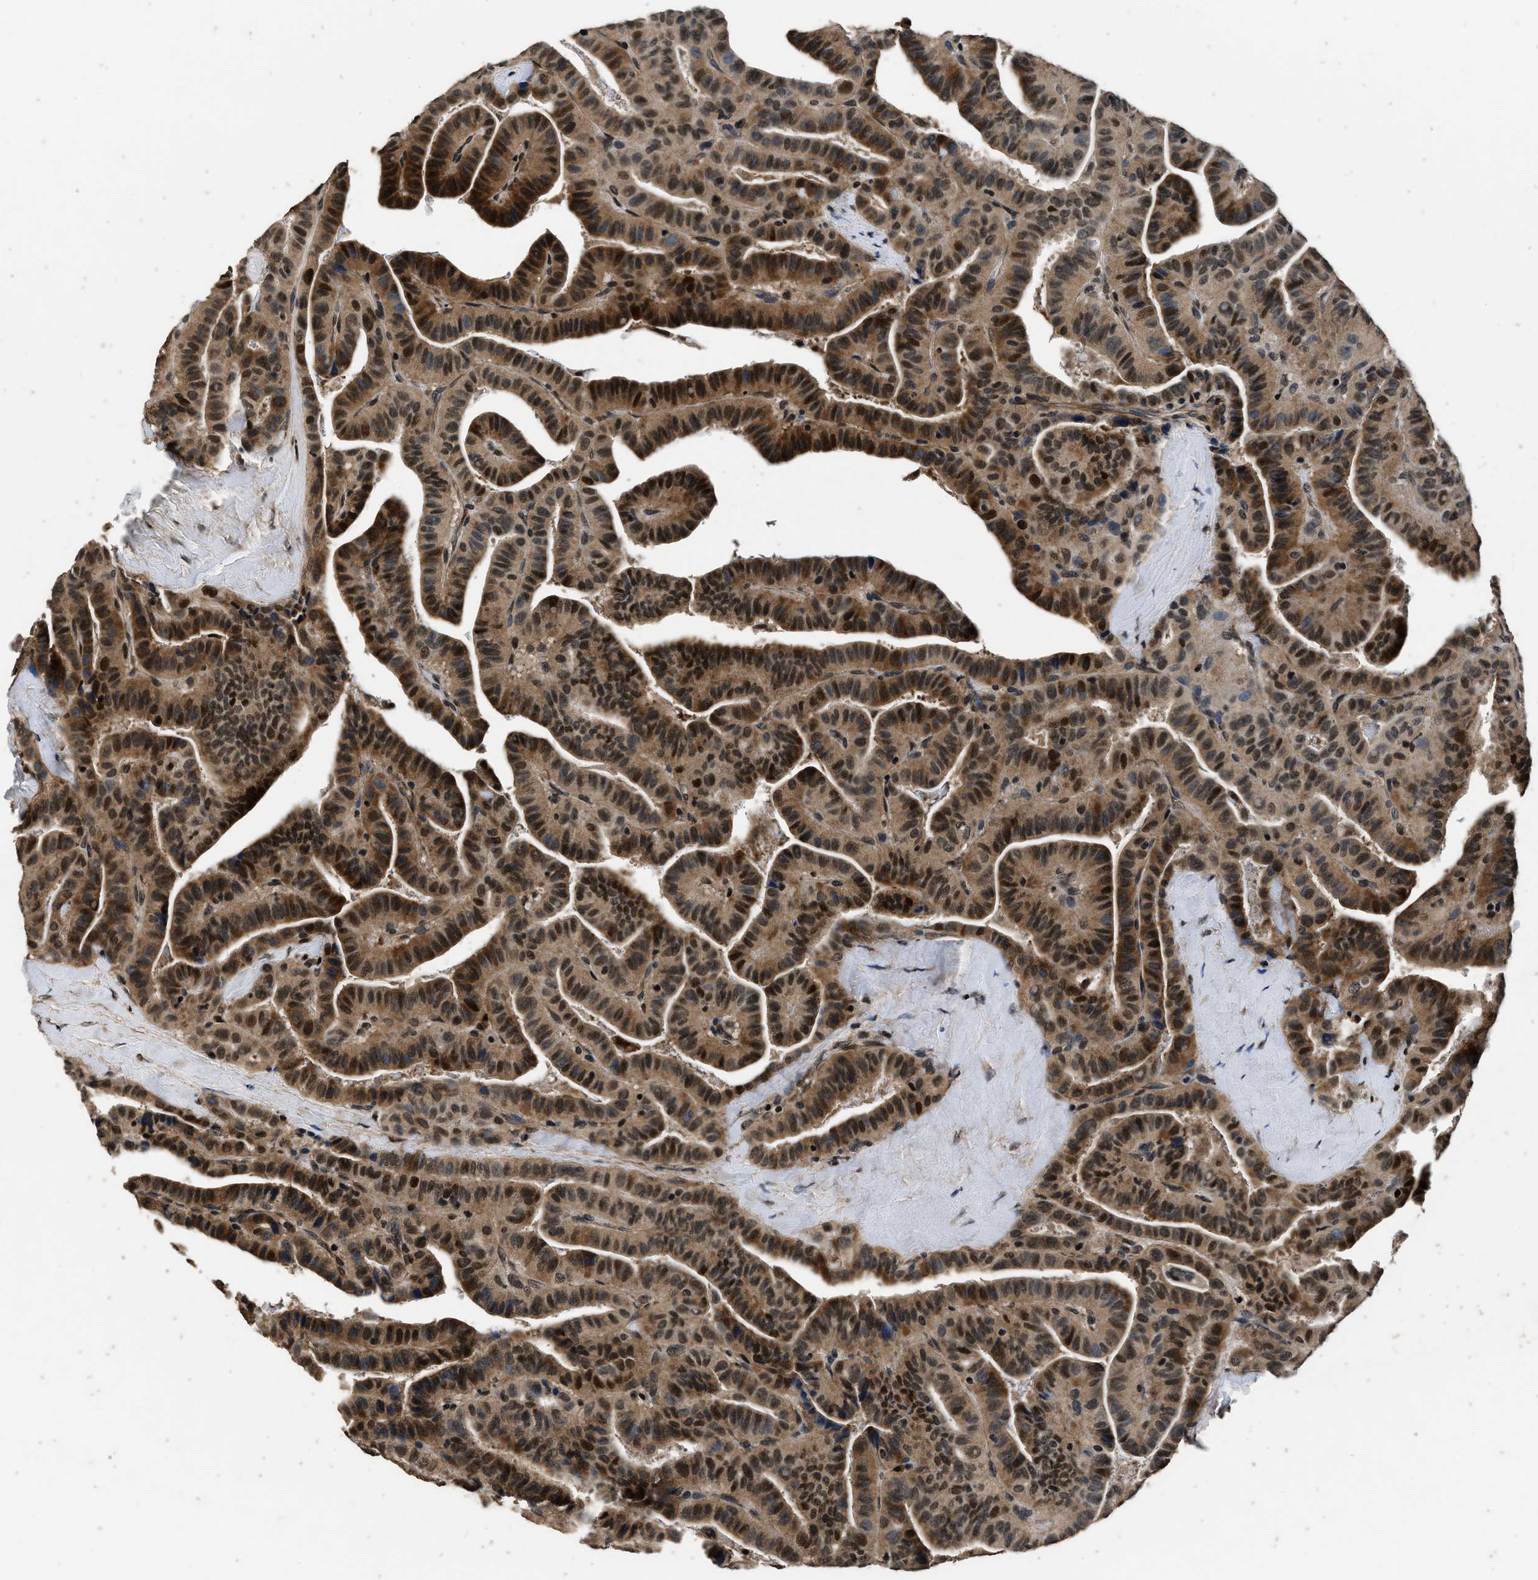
{"staining": {"intensity": "moderate", "quantity": ">75%", "location": "cytoplasmic/membranous,nuclear"}, "tissue": "thyroid cancer", "cell_type": "Tumor cells", "image_type": "cancer", "snomed": [{"axis": "morphology", "description": "Papillary adenocarcinoma, NOS"}, {"axis": "topography", "description": "Thyroid gland"}], "caption": "Protein analysis of thyroid cancer (papillary adenocarcinoma) tissue shows moderate cytoplasmic/membranous and nuclear positivity in about >75% of tumor cells.", "gene": "CSTF1", "patient": {"sex": "male", "age": 77}}